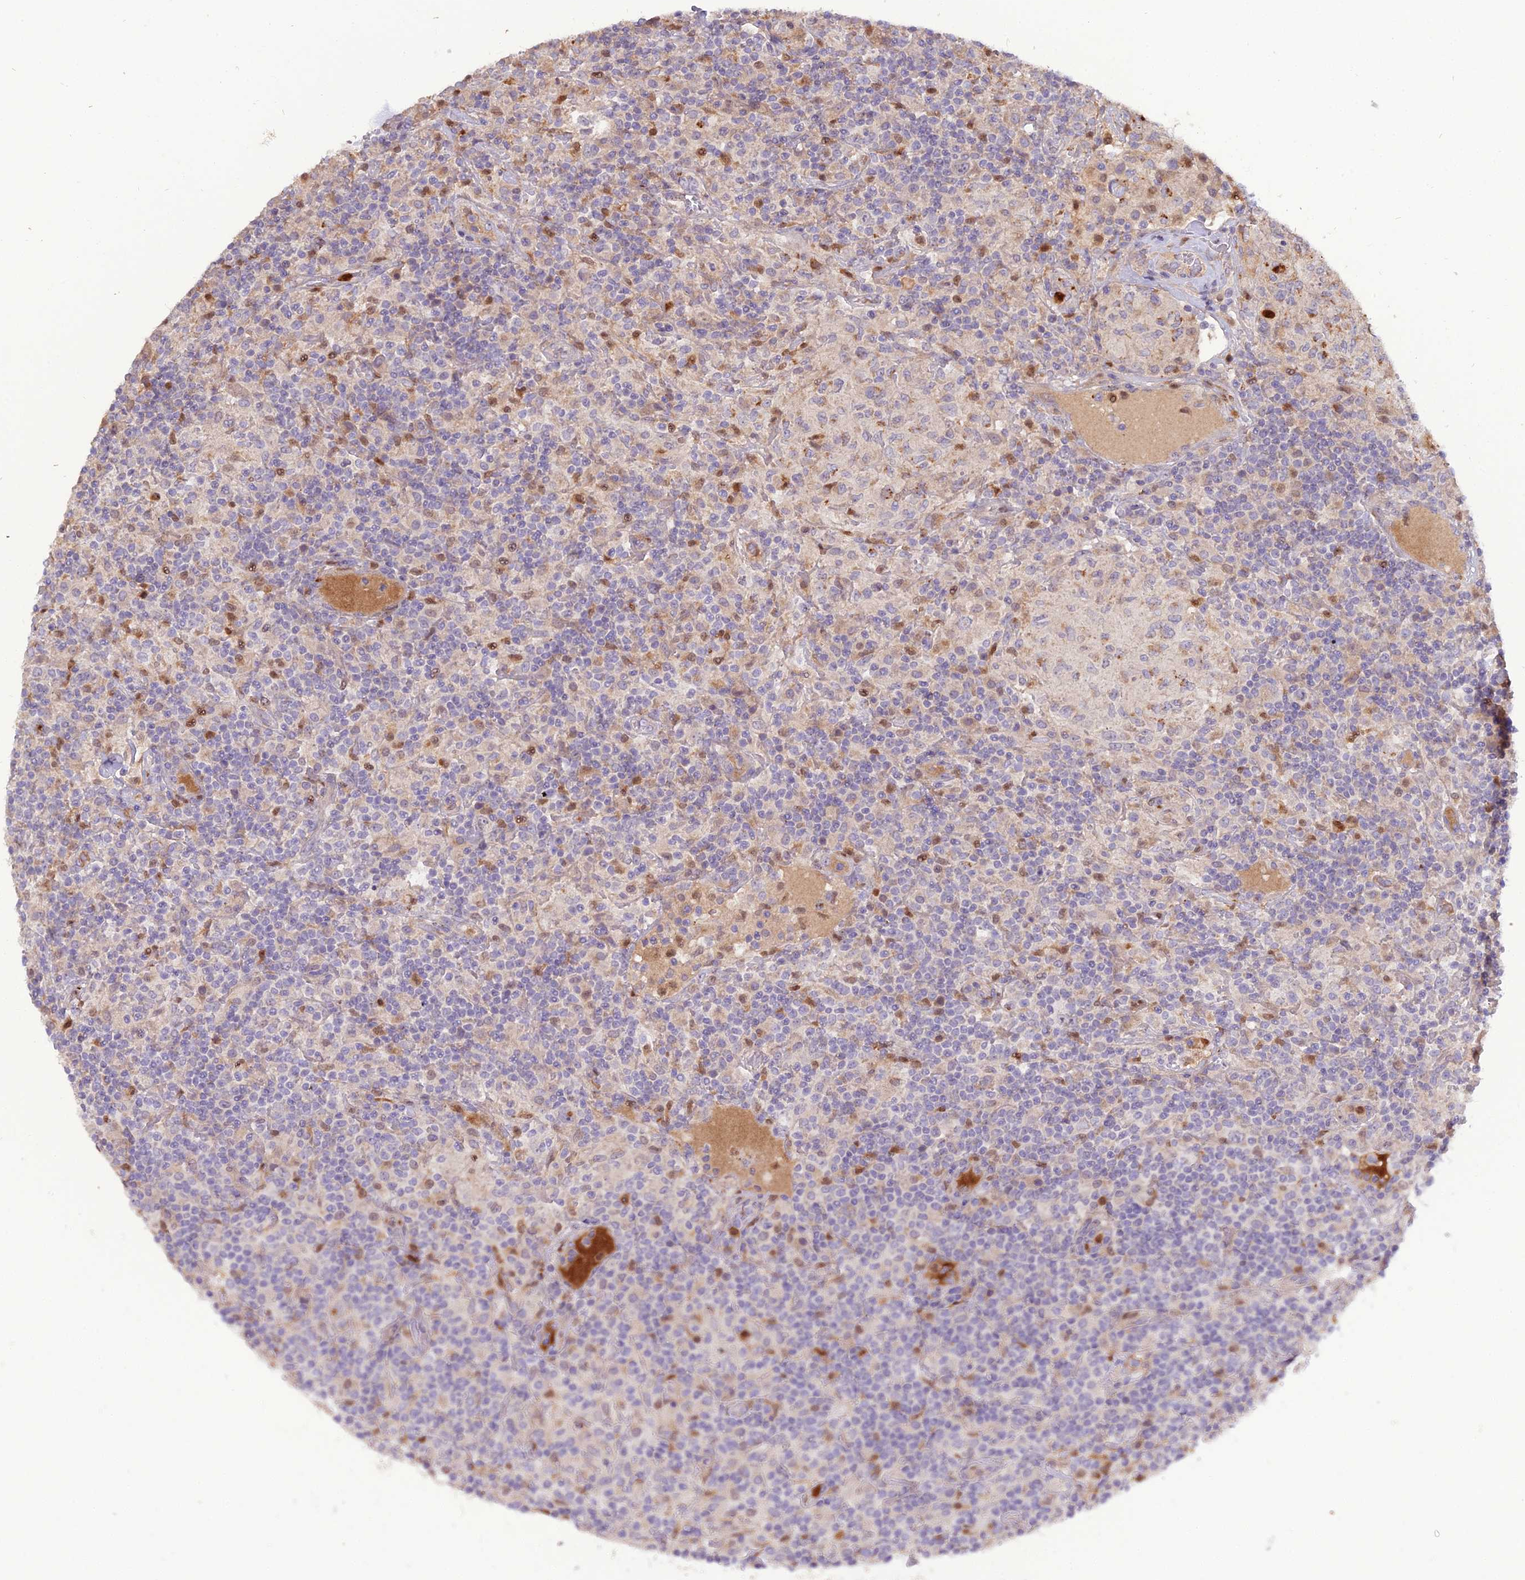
{"staining": {"intensity": "negative", "quantity": "none", "location": "none"}, "tissue": "lymphoma", "cell_type": "Tumor cells", "image_type": "cancer", "snomed": [{"axis": "morphology", "description": "Hodgkin's disease, NOS"}, {"axis": "topography", "description": "Lymph node"}], "caption": "Hodgkin's disease was stained to show a protein in brown. There is no significant positivity in tumor cells. (Stains: DAB immunohistochemistry with hematoxylin counter stain, Microscopy: brightfield microscopy at high magnification).", "gene": "EID2", "patient": {"sex": "male", "age": 70}}